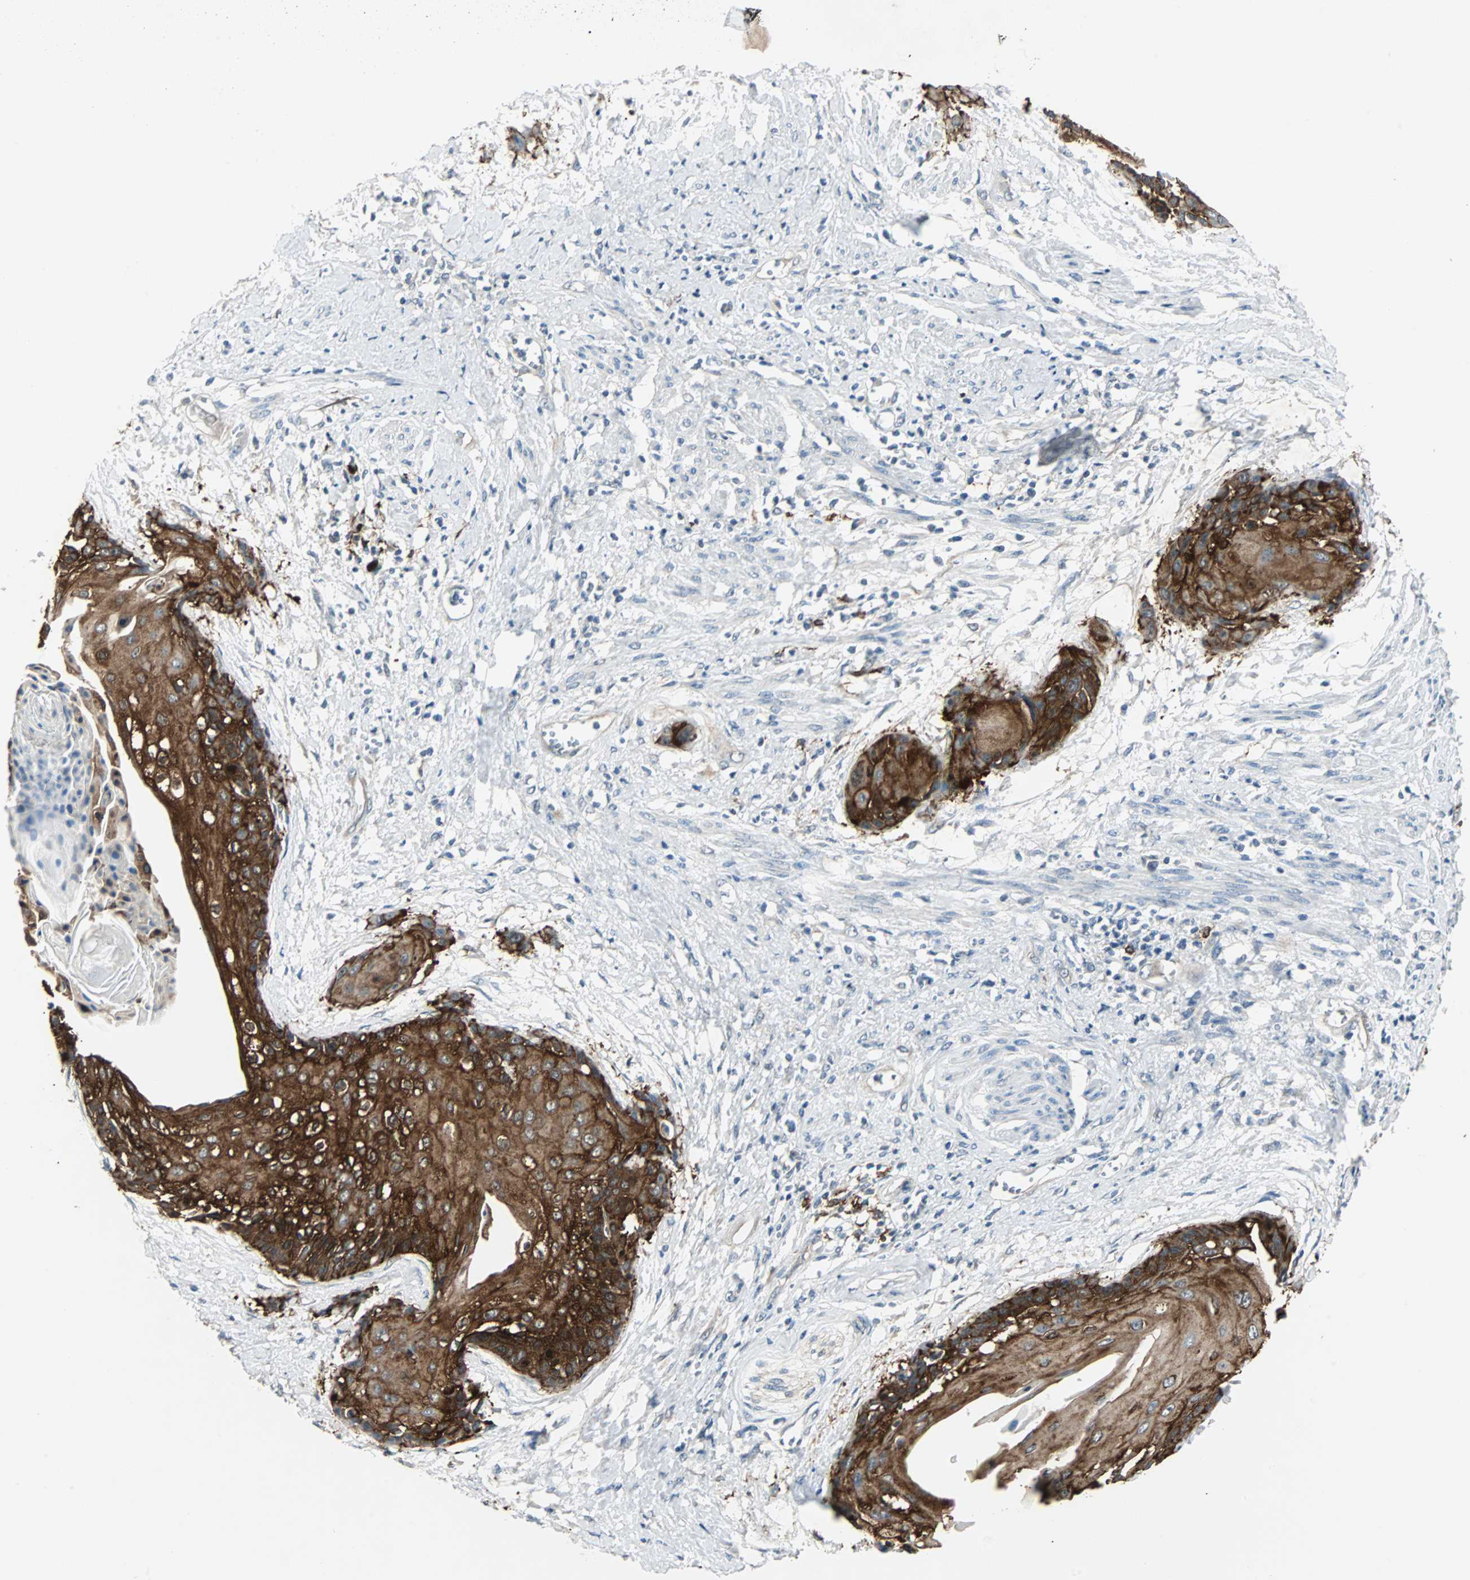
{"staining": {"intensity": "strong", "quantity": ">75%", "location": "cytoplasmic/membranous"}, "tissue": "cervical cancer", "cell_type": "Tumor cells", "image_type": "cancer", "snomed": [{"axis": "morphology", "description": "Squamous cell carcinoma, NOS"}, {"axis": "topography", "description": "Cervix"}], "caption": "A brown stain highlights strong cytoplasmic/membranous positivity of a protein in cervical squamous cell carcinoma tumor cells. The staining was performed using DAB (3,3'-diaminobenzidine) to visualize the protein expression in brown, while the nuclei were stained in blue with hematoxylin (Magnification: 20x).", "gene": "CMC2", "patient": {"sex": "female", "age": 57}}